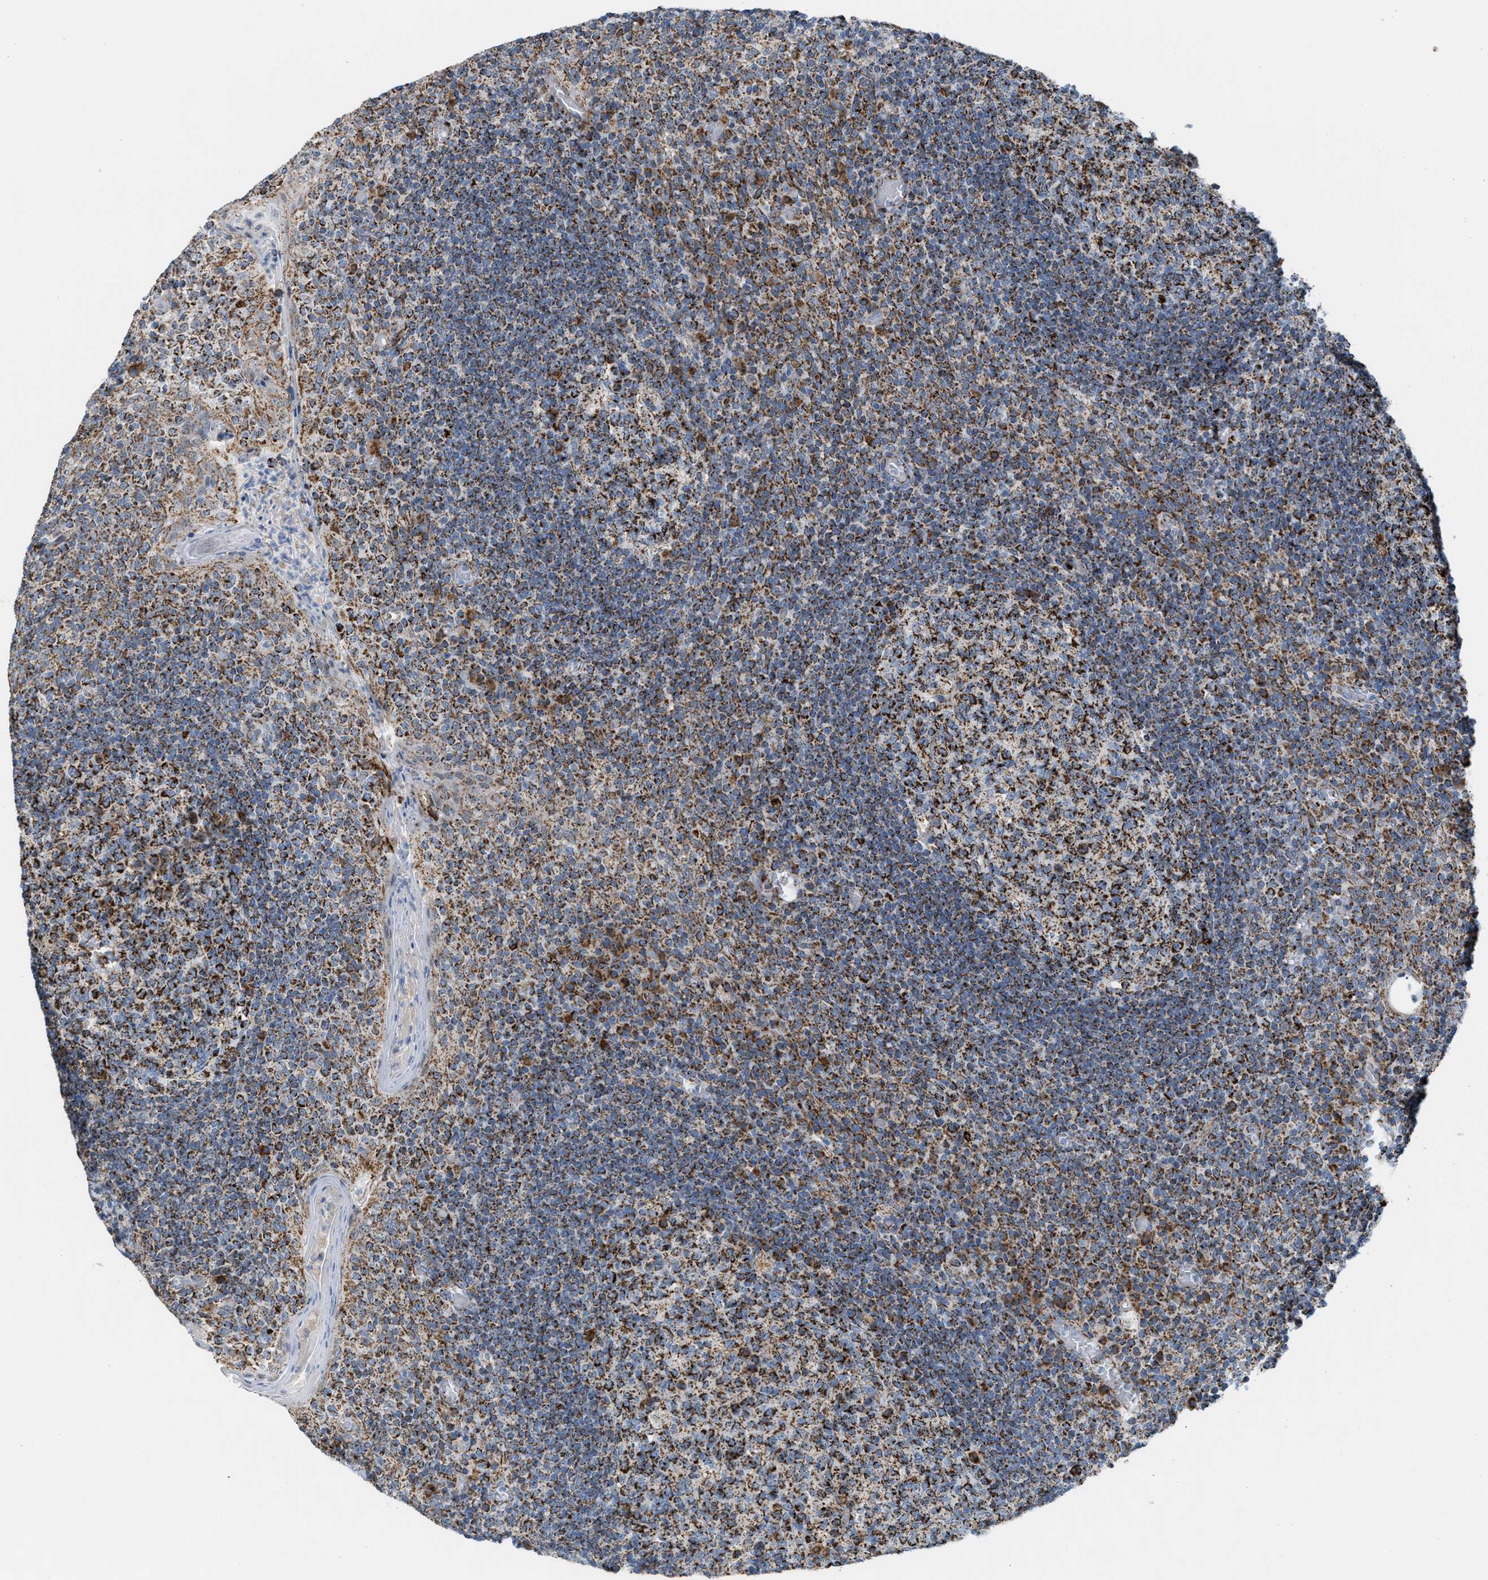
{"staining": {"intensity": "strong", "quantity": ">75%", "location": "cytoplasmic/membranous"}, "tissue": "tonsil", "cell_type": "Germinal center cells", "image_type": "normal", "snomed": [{"axis": "morphology", "description": "Normal tissue, NOS"}, {"axis": "topography", "description": "Tonsil"}], "caption": "The histopathology image exhibits immunohistochemical staining of benign tonsil. There is strong cytoplasmic/membranous positivity is identified in approximately >75% of germinal center cells.", "gene": "PMPCA", "patient": {"sex": "female", "age": 19}}